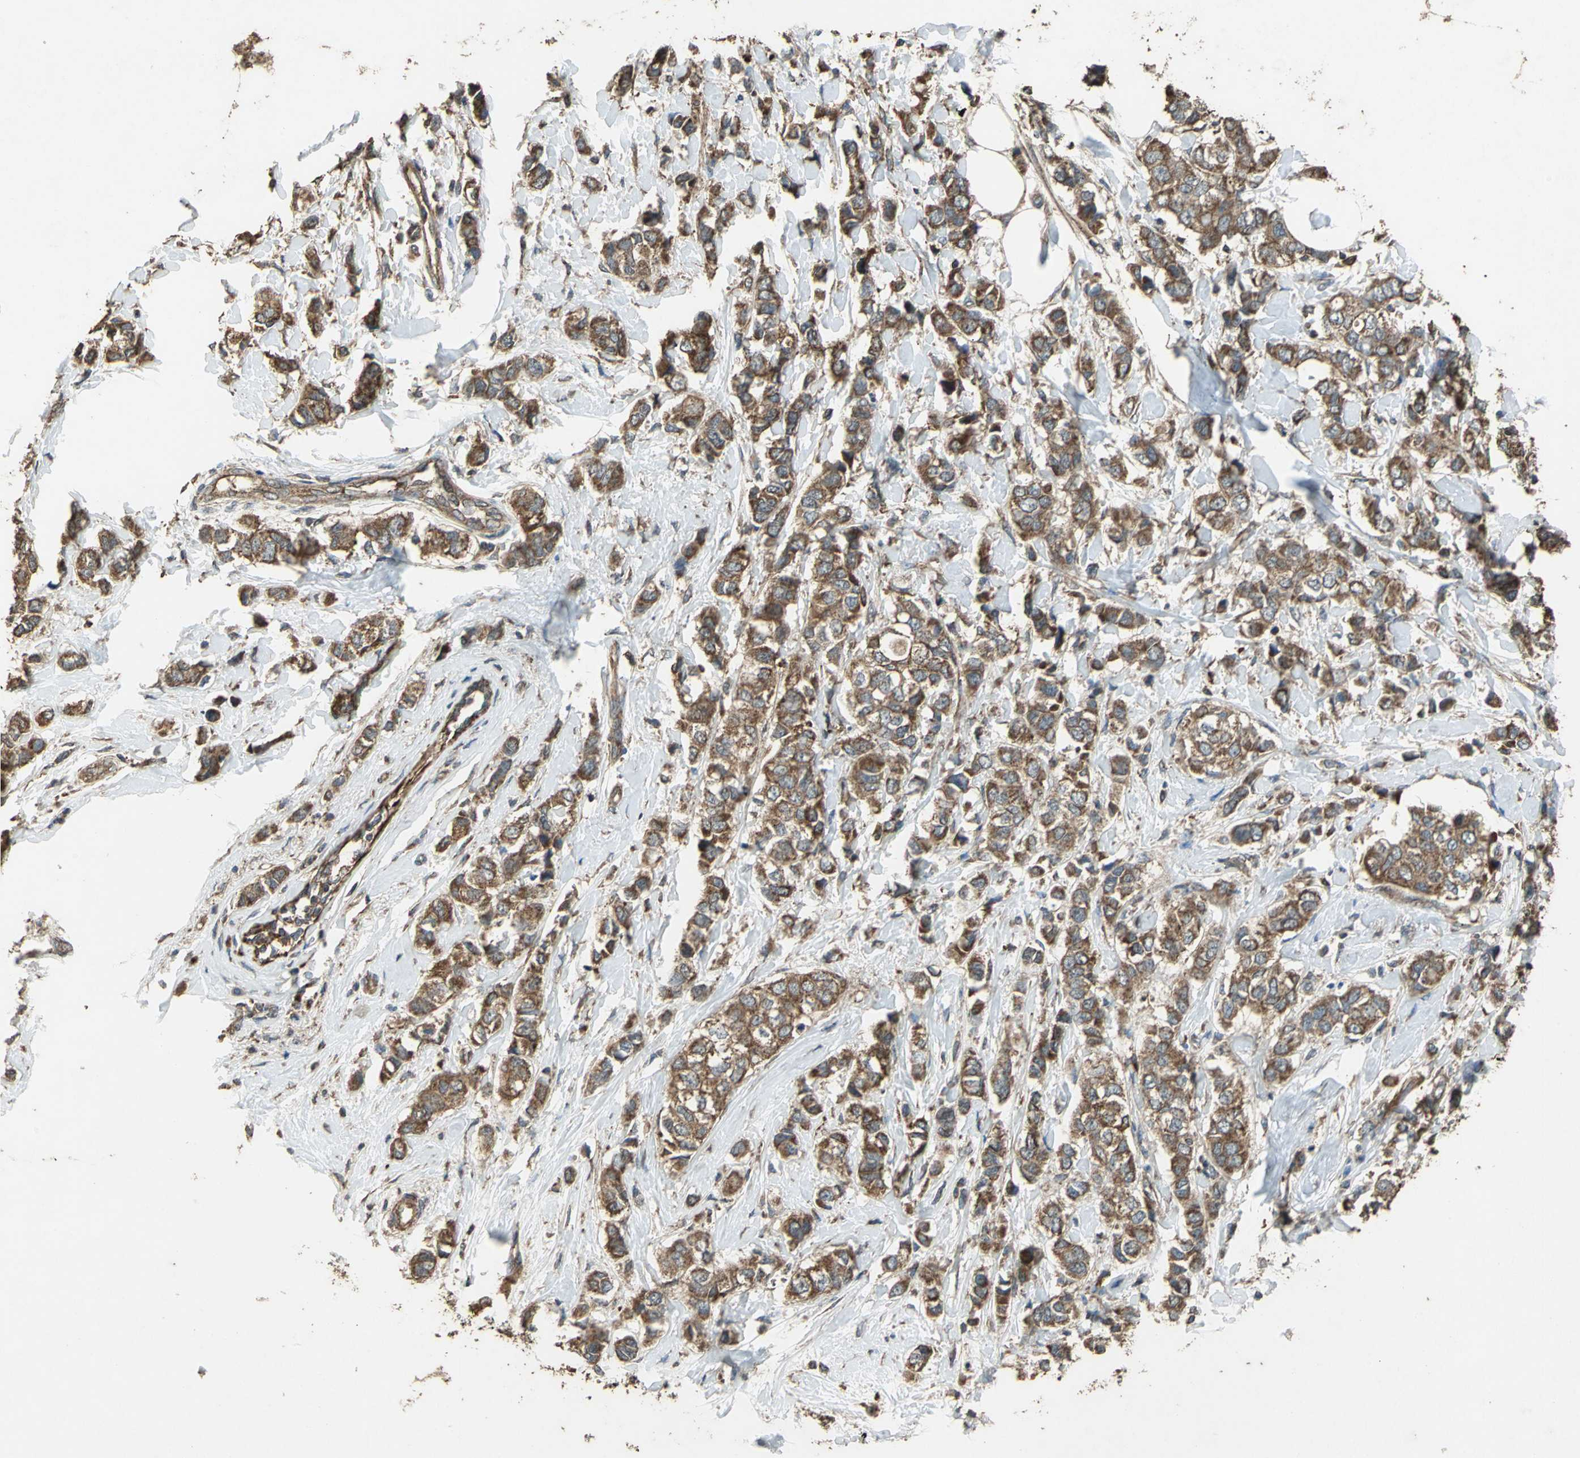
{"staining": {"intensity": "strong", "quantity": ">75%", "location": "cytoplasmic/membranous"}, "tissue": "breast cancer", "cell_type": "Tumor cells", "image_type": "cancer", "snomed": [{"axis": "morphology", "description": "Duct carcinoma"}, {"axis": "topography", "description": "Breast"}], "caption": "Breast cancer stained for a protein (brown) exhibits strong cytoplasmic/membranous positive expression in approximately >75% of tumor cells.", "gene": "POLRMT", "patient": {"sex": "female", "age": 50}}